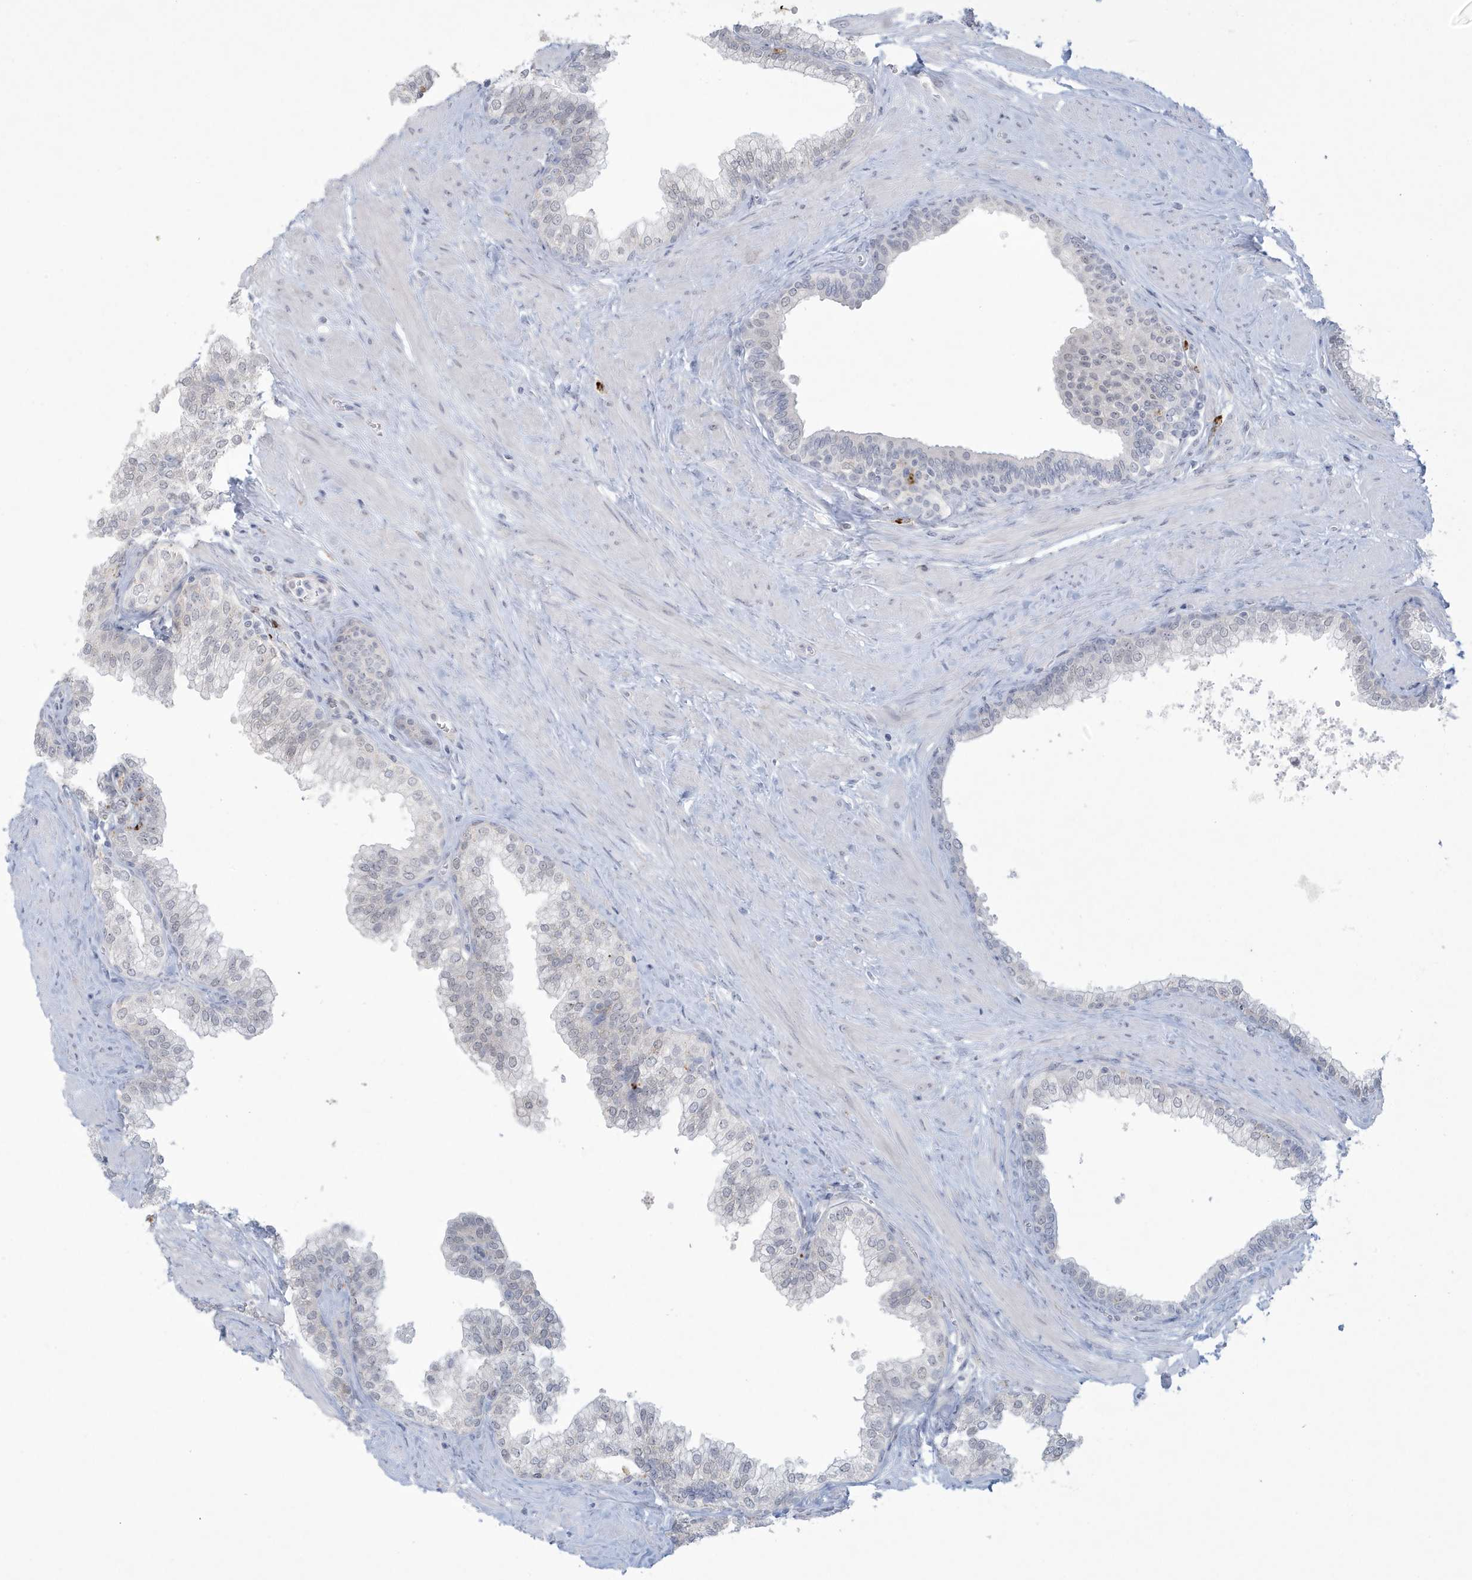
{"staining": {"intensity": "negative", "quantity": "none", "location": "none"}, "tissue": "prostate", "cell_type": "Glandular cells", "image_type": "normal", "snomed": [{"axis": "morphology", "description": "Normal tissue, NOS"}, {"axis": "morphology", "description": "Urothelial carcinoma, Low grade"}, {"axis": "topography", "description": "Urinary bladder"}, {"axis": "topography", "description": "Prostate"}], "caption": "Normal prostate was stained to show a protein in brown. There is no significant expression in glandular cells.", "gene": "HERC6", "patient": {"sex": "male", "age": 60}}